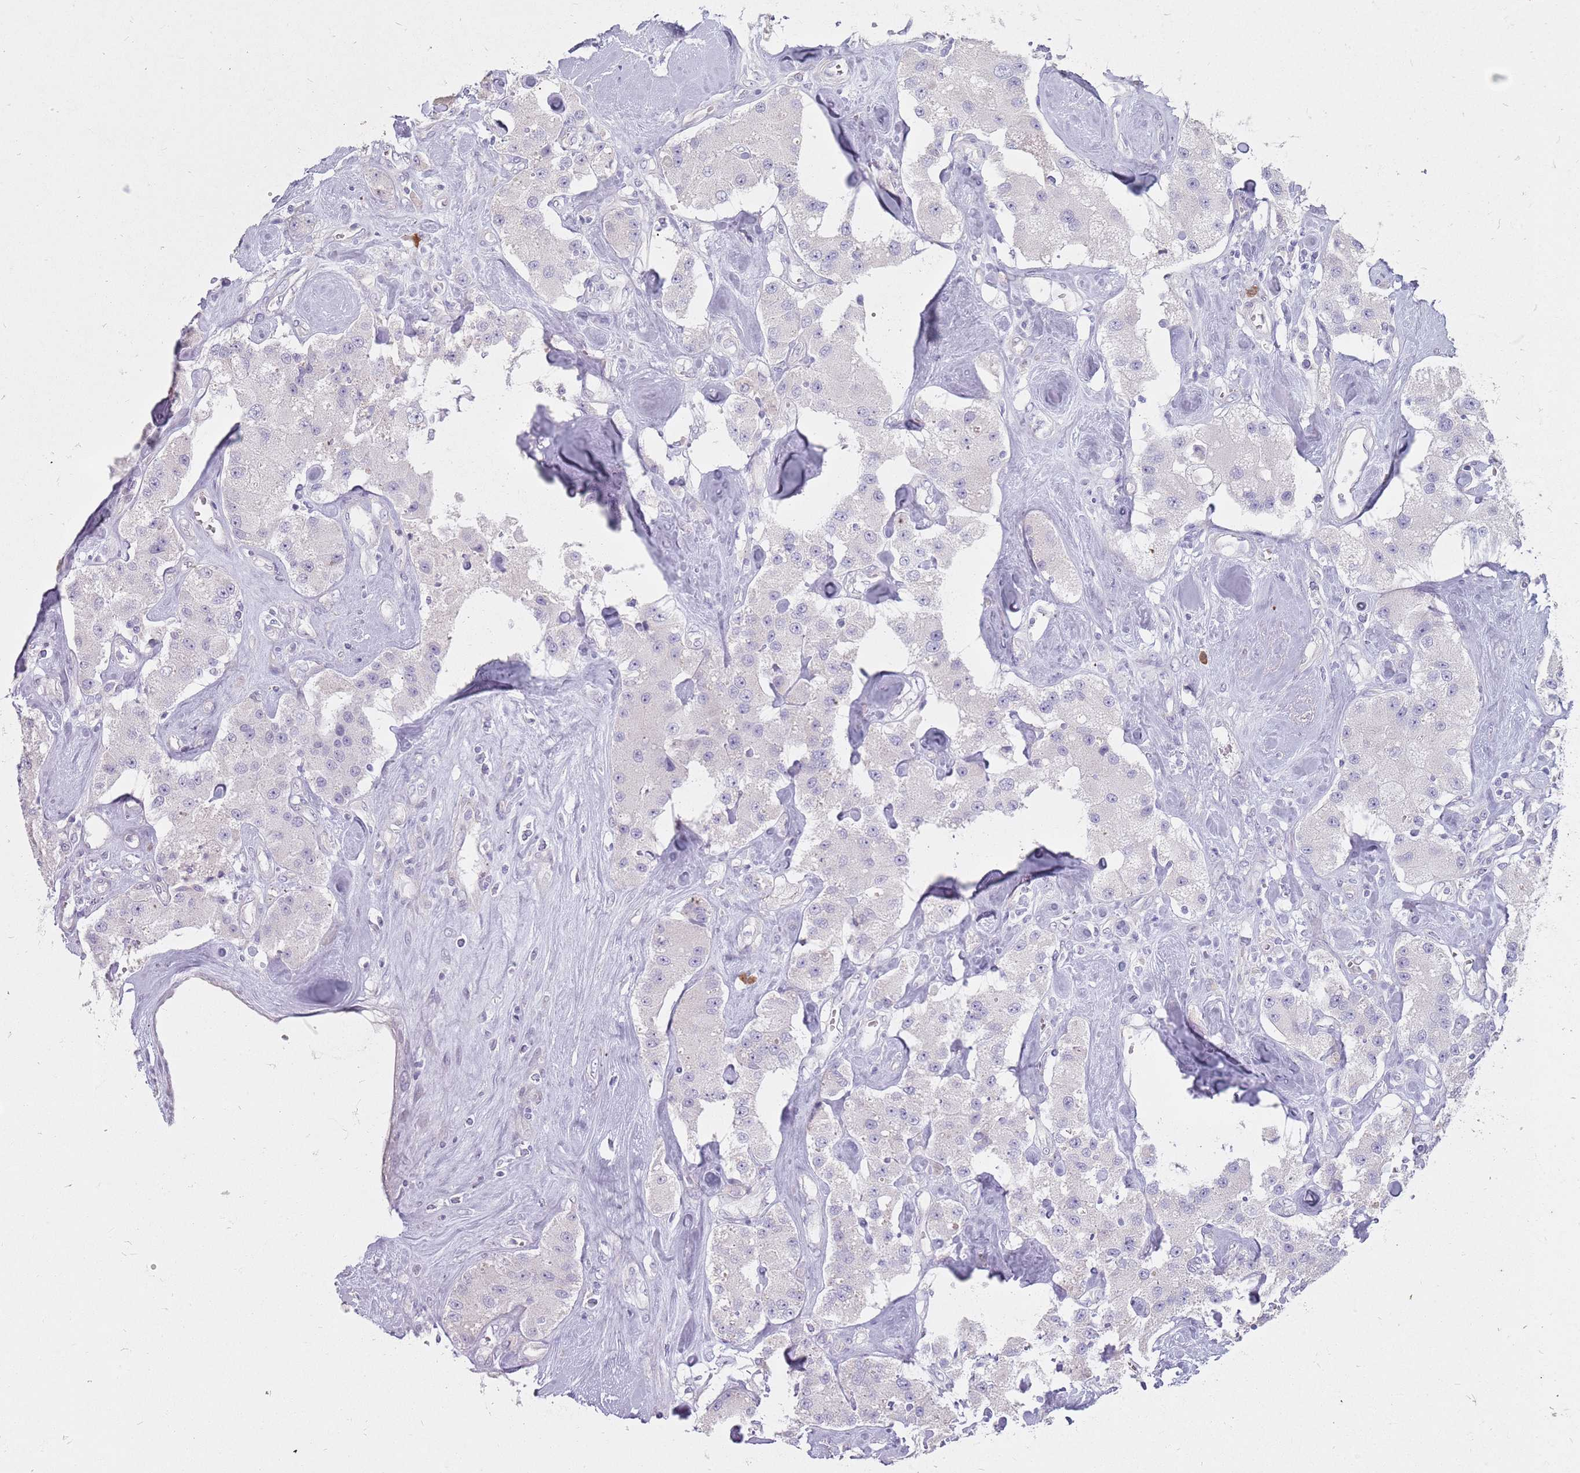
{"staining": {"intensity": "negative", "quantity": "none", "location": "none"}, "tissue": "carcinoid", "cell_type": "Tumor cells", "image_type": "cancer", "snomed": [{"axis": "morphology", "description": "Carcinoid, malignant, NOS"}, {"axis": "topography", "description": "Pancreas"}], "caption": "Immunohistochemistry histopathology image of neoplastic tissue: carcinoid stained with DAB demonstrates no significant protein staining in tumor cells.", "gene": "DXO", "patient": {"sex": "male", "age": 41}}